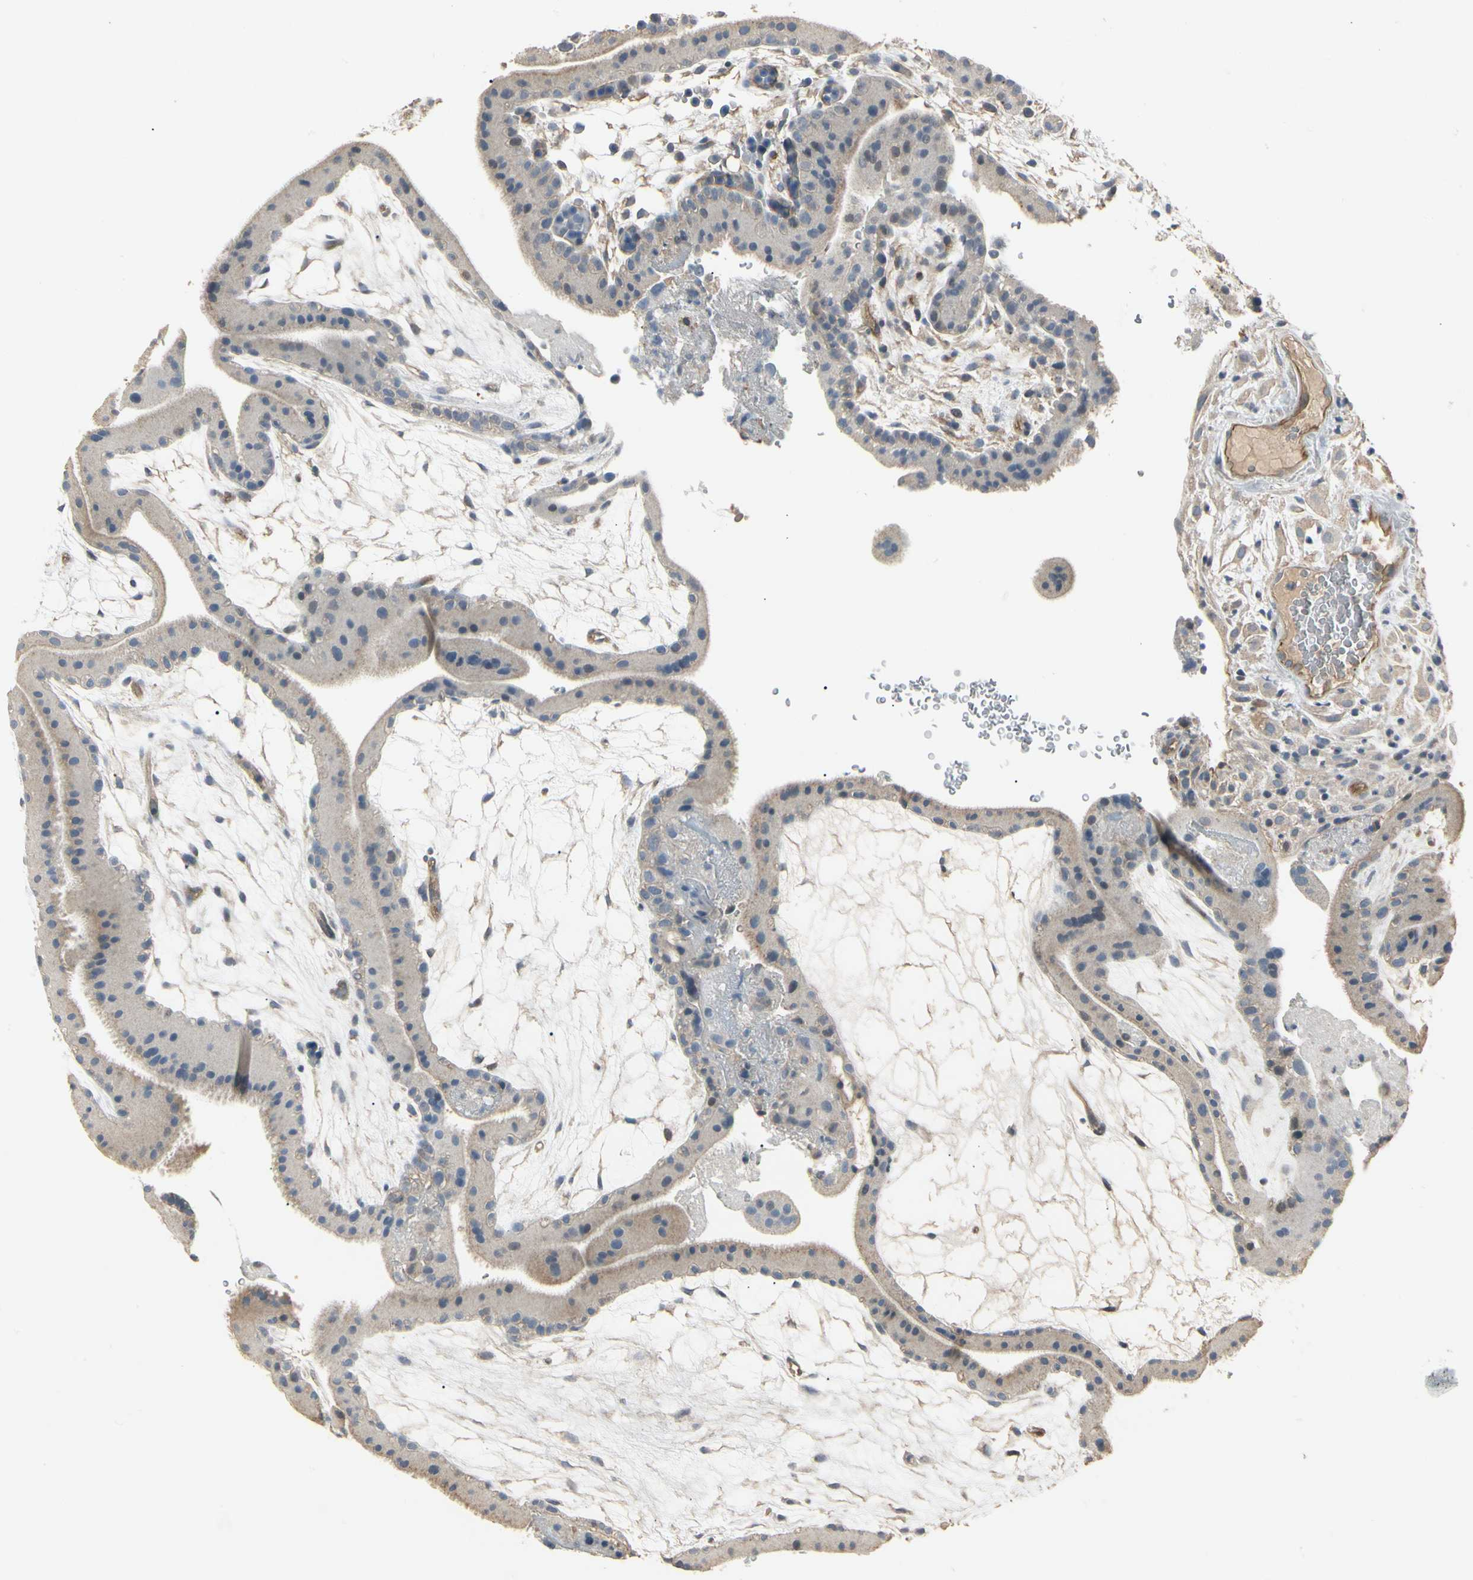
{"staining": {"intensity": "weak", "quantity": "<25%", "location": "cytoplasmic/membranous"}, "tissue": "placenta", "cell_type": "Decidual cells", "image_type": "normal", "snomed": [{"axis": "morphology", "description": "Normal tissue, NOS"}, {"axis": "topography", "description": "Placenta"}], "caption": "High magnification brightfield microscopy of unremarkable placenta stained with DAB (3,3'-diaminobenzidine) (brown) and counterstained with hematoxylin (blue): decidual cells show no significant staining. The staining is performed using DAB (3,3'-diaminobenzidine) brown chromogen with nuclei counter-stained in using hematoxylin.", "gene": "RNF180", "patient": {"sex": "female", "age": 19}}